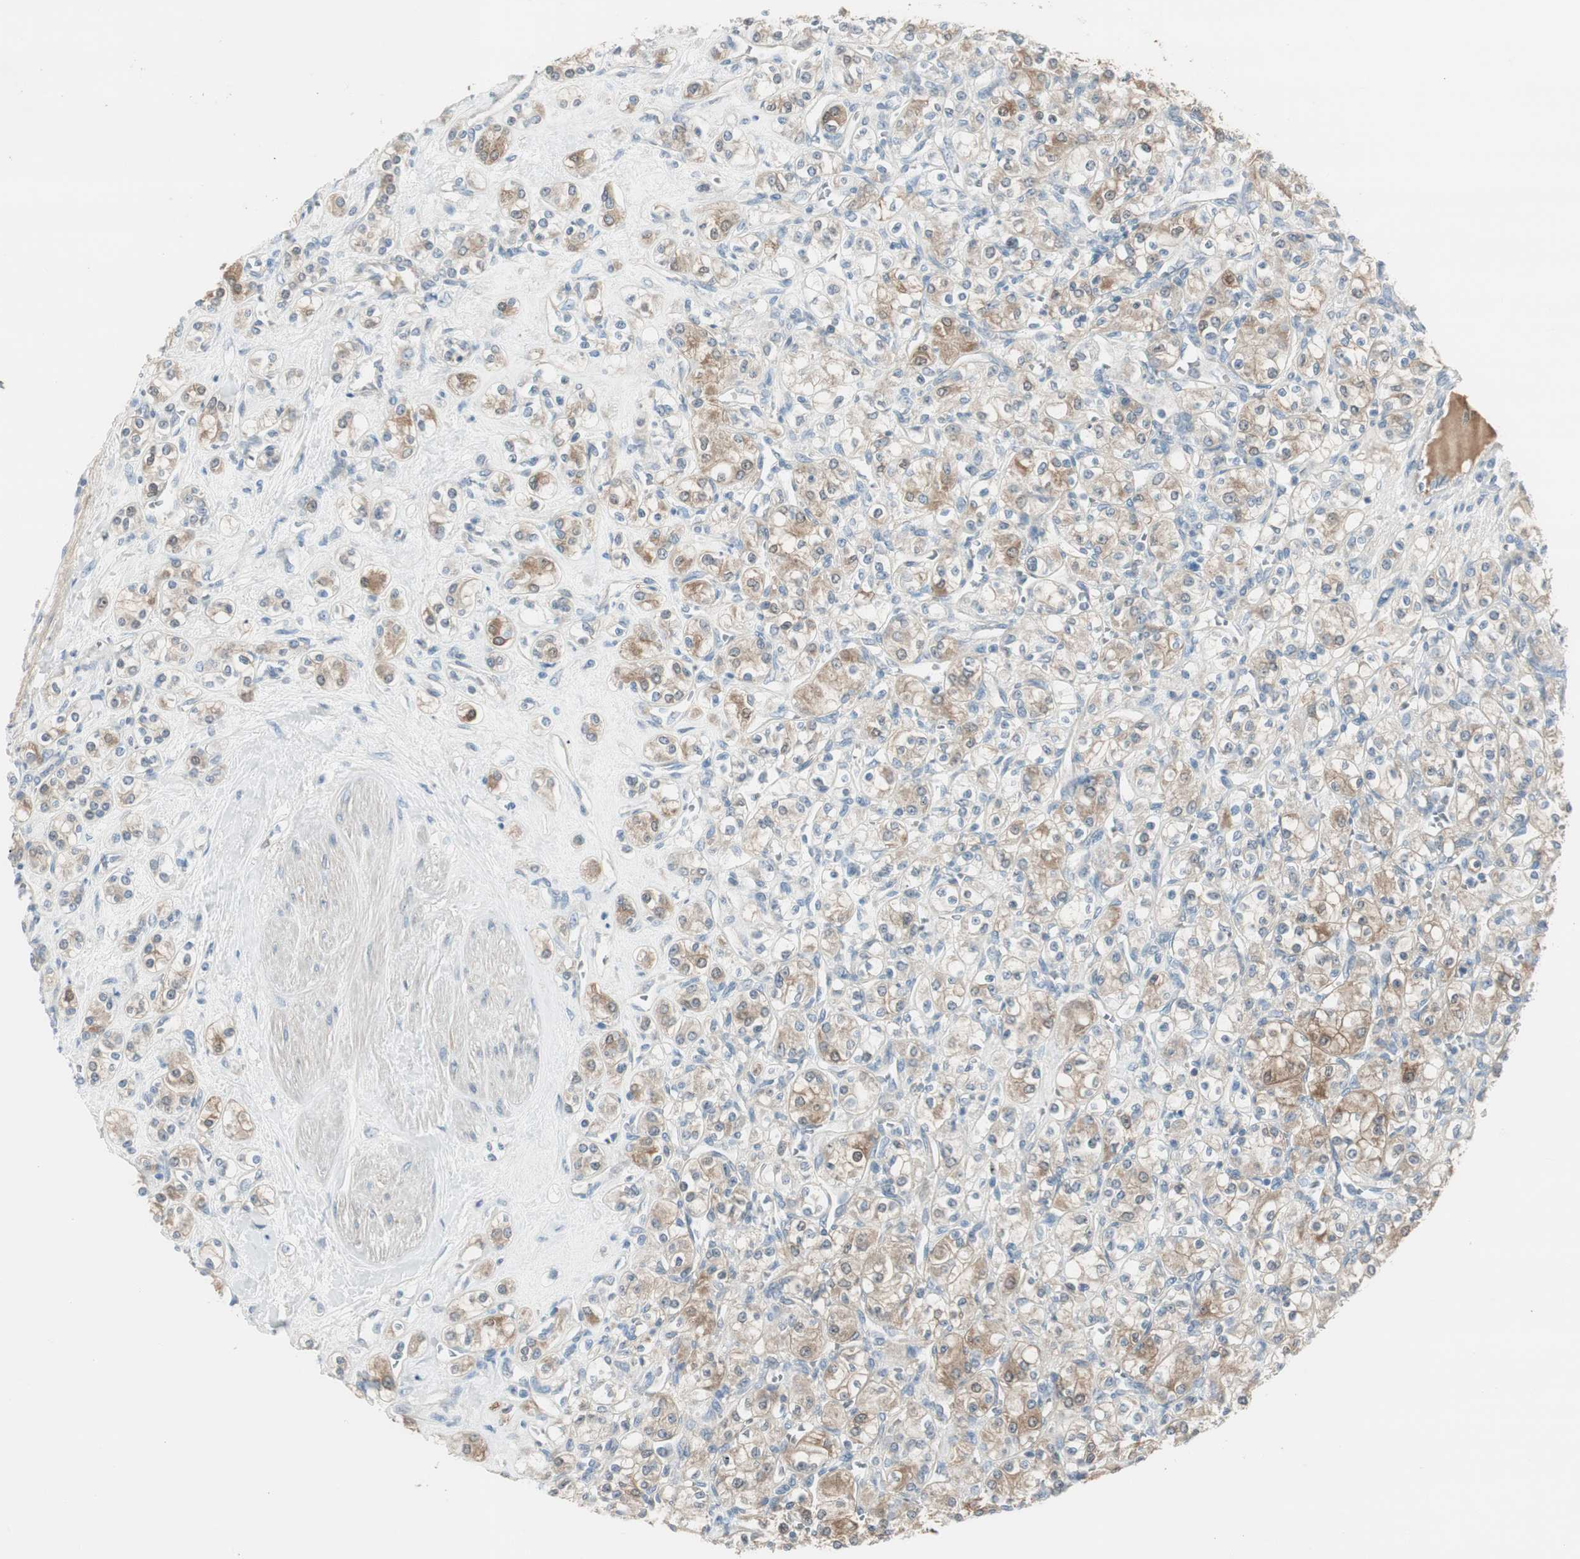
{"staining": {"intensity": "moderate", "quantity": "25%-75%", "location": "cytoplasmic/membranous"}, "tissue": "renal cancer", "cell_type": "Tumor cells", "image_type": "cancer", "snomed": [{"axis": "morphology", "description": "Adenocarcinoma, NOS"}, {"axis": "topography", "description": "Kidney"}], "caption": "Protein staining exhibits moderate cytoplasmic/membranous staining in about 25%-75% of tumor cells in adenocarcinoma (renal).", "gene": "EVA1A", "patient": {"sex": "male", "age": 77}}